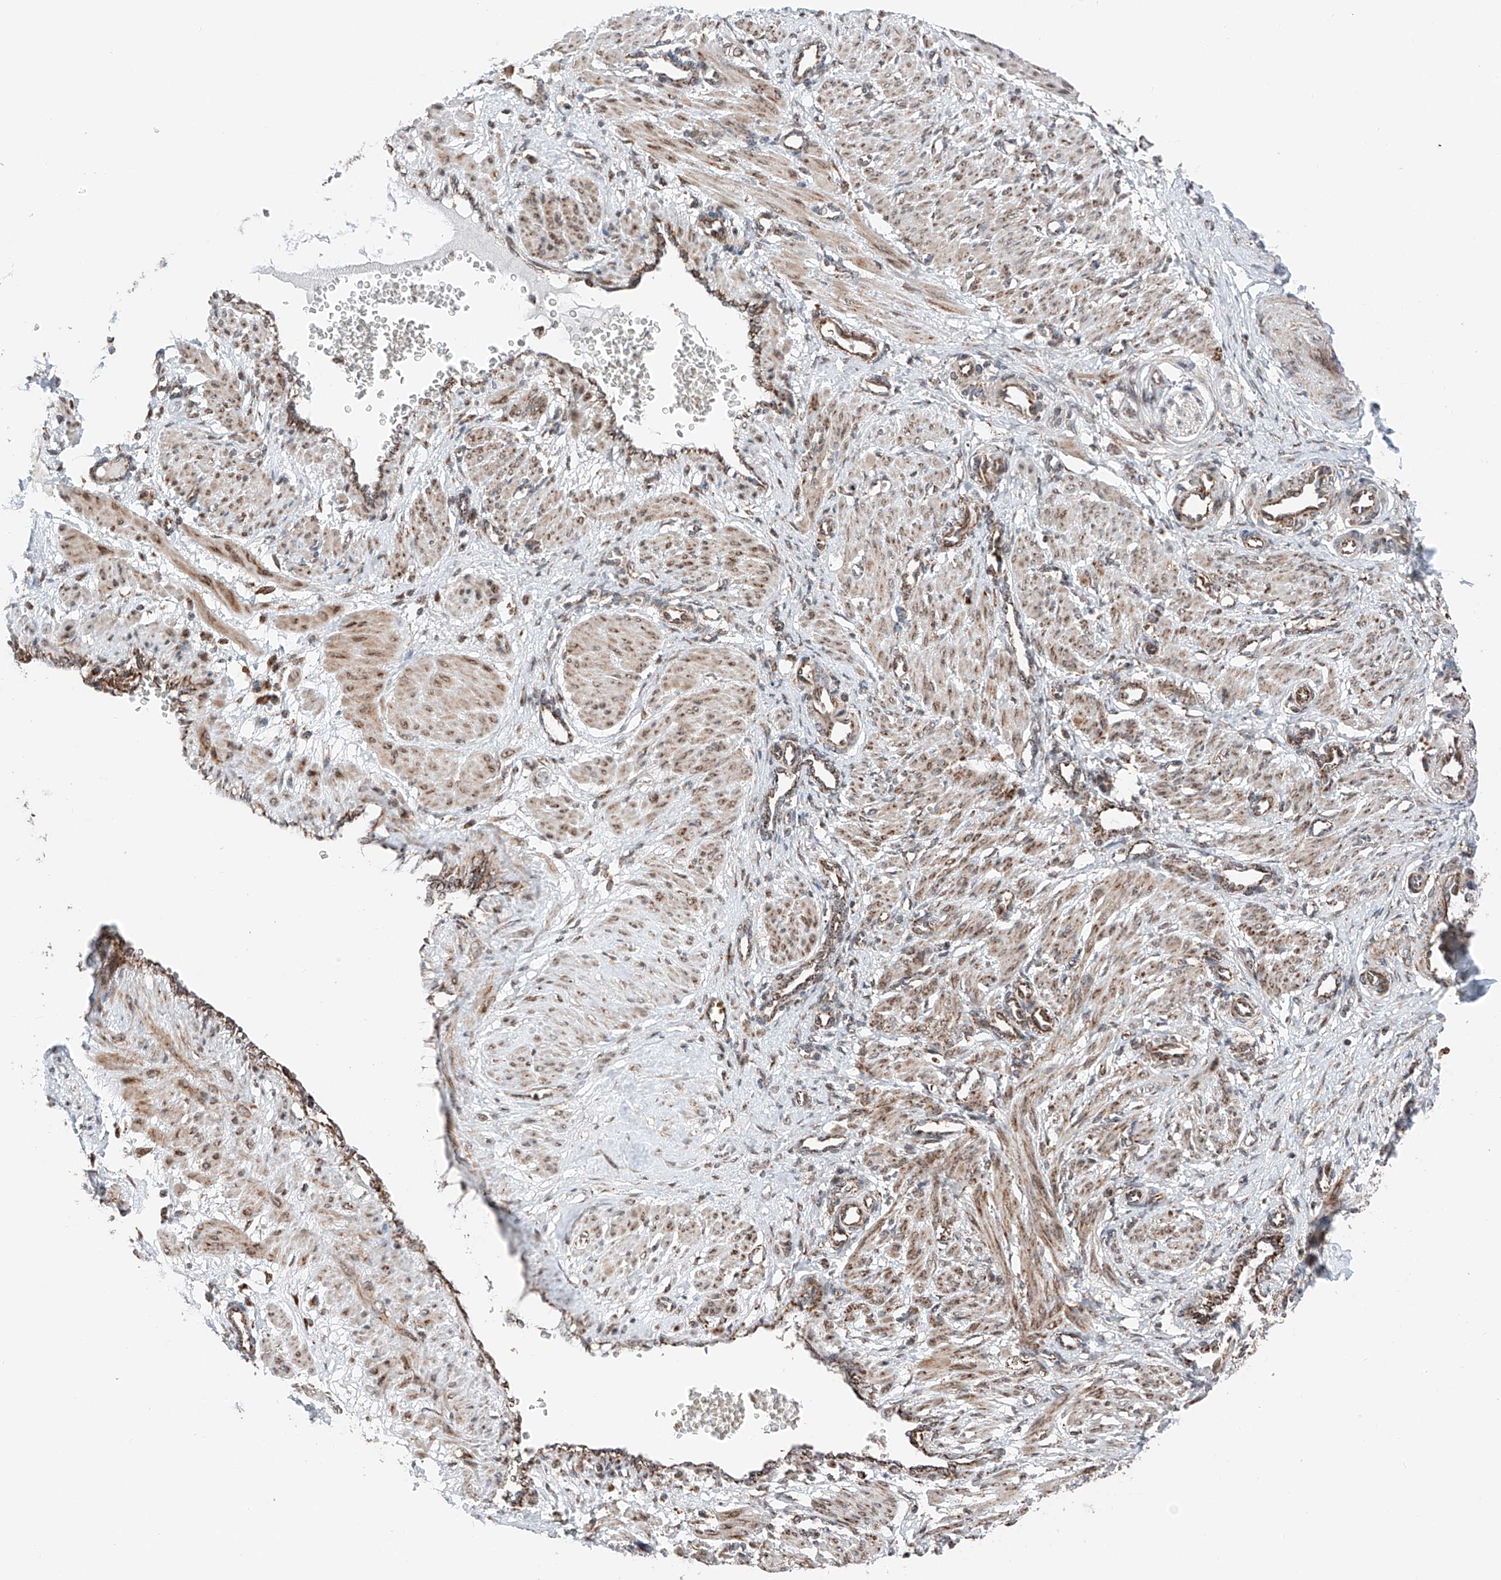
{"staining": {"intensity": "moderate", "quantity": "25%-75%", "location": "cytoplasmic/membranous"}, "tissue": "smooth muscle", "cell_type": "Smooth muscle cells", "image_type": "normal", "snomed": [{"axis": "morphology", "description": "Normal tissue, NOS"}, {"axis": "topography", "description": "Endometrium"}], "caption": "The histopathology image displays immunohistochemical staining of benign smooth muscle. There is moderate cytoplasmic/membranous positivity is seen in about 25%-75% of smooth muscle cells.", "gene": "ZSCAN29", "patient": {"sex": "female", "age": 33}}